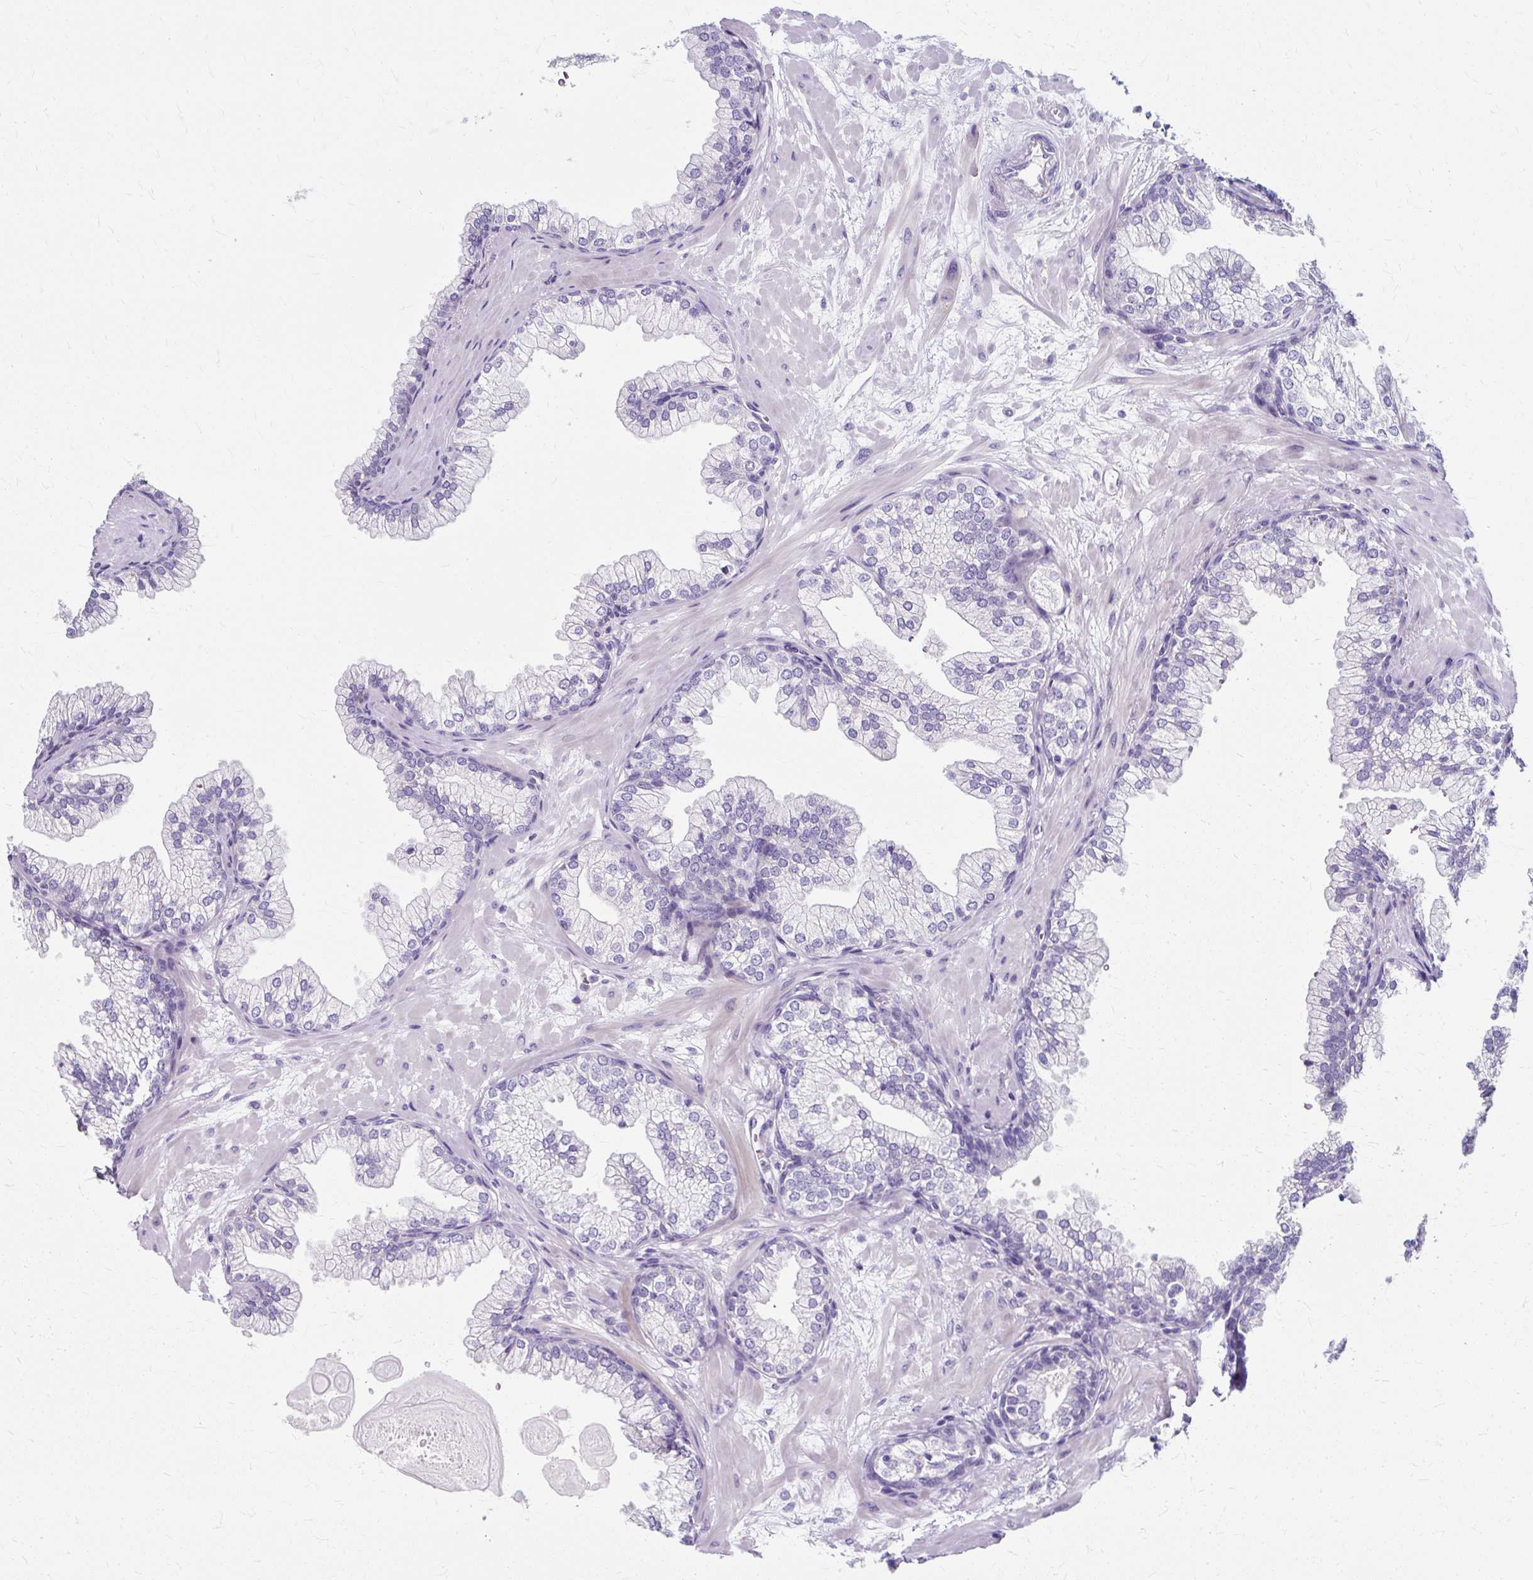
{"staining": {"intensity": "negative", "quantity": "none", "location": "none"}, "tissue": "prostate", "cell_type": "Glandular cells", "image_type": "normal", "snomed": [{"axis": "morphology", "description": "Normal tissue, NOS"}, {"axis": "topography", "description": "Prostate"}, {"axis": "topography", "description": "Peripheral nerve tissue"}], "caption": "DAB (3,3'-diaminobenzidine) immunohistochemical staining of benign prostate shows no significant staining in glandular cells.", "gene": "ZNF555", "patient": {"sex": "male", "age": 61}}